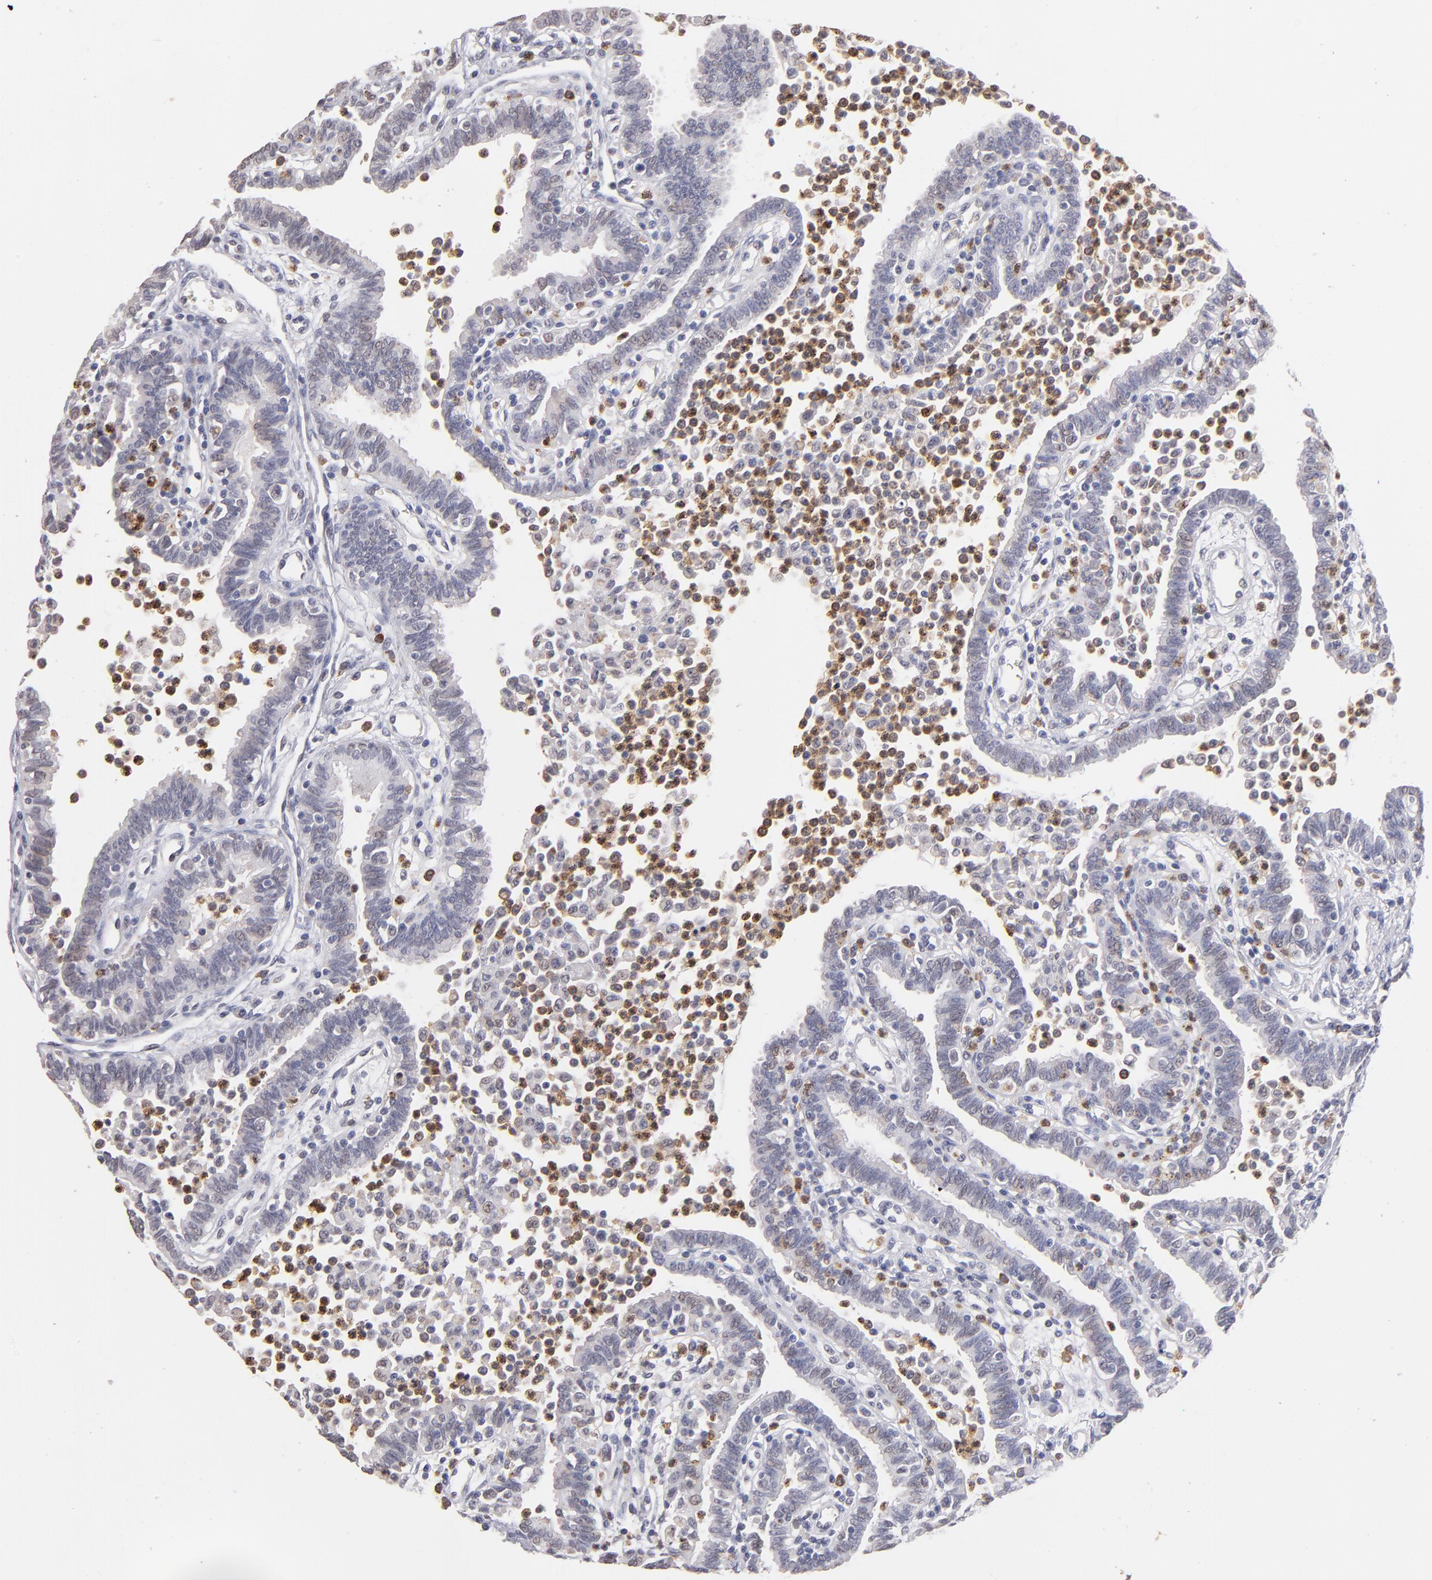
{"staining": {"intensity": "negative", "quantity": "none", "location": "none"}, "tissue": "fallopian tube", "cell_type": "Glandular cells", "image_type": "normal", "snomed": [{"axis": "morphology", "description": "Normal tissue, NOS"}, {"axis": "topography", "description": "Fallopian tube"}], "caption": "Image shows no significant protein expression in glandular cells of unremarkable fallopian tube.", "gene": "MGAM", "patient": {"sex": "female", "age": 36}}